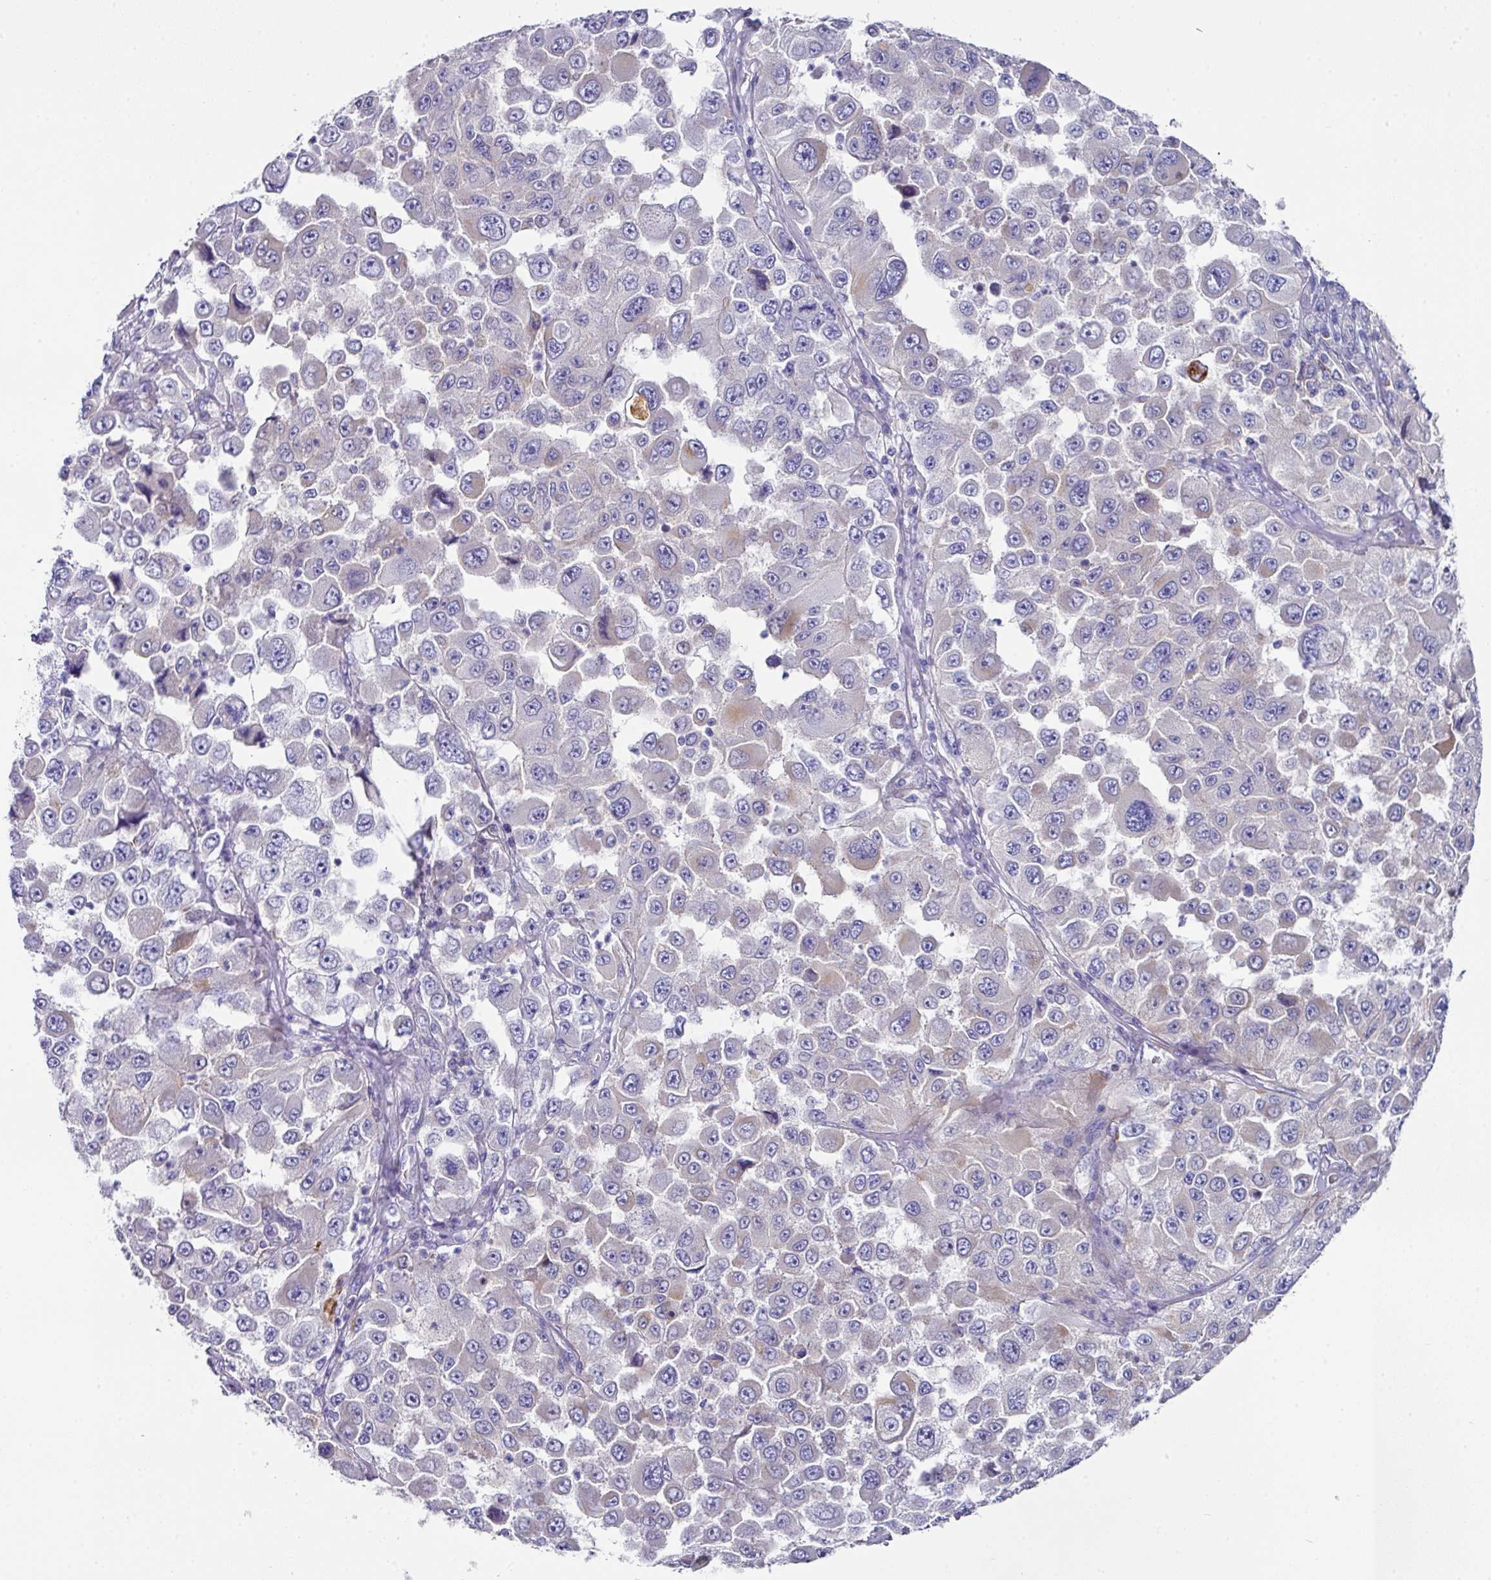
{"staining": {"intensity": "weak", "quantity": "<25%", "location": "cytoplasmic/membranous"}, "tissue": "melanoma", "cell_type": "Tumor cells", "image_type": "cancer", "snomed": [{"axis": "morphology", "description": "Malignant melanoma, Metastatic site"}, {"axis": "topography", "description": "Lymph node"}], "caption": "Tumor cells are negative for protein expression in human malignant melanoma (metastatic site).", "gene": "CLDN1", "patient": {"sex": "male", "age": 62}}